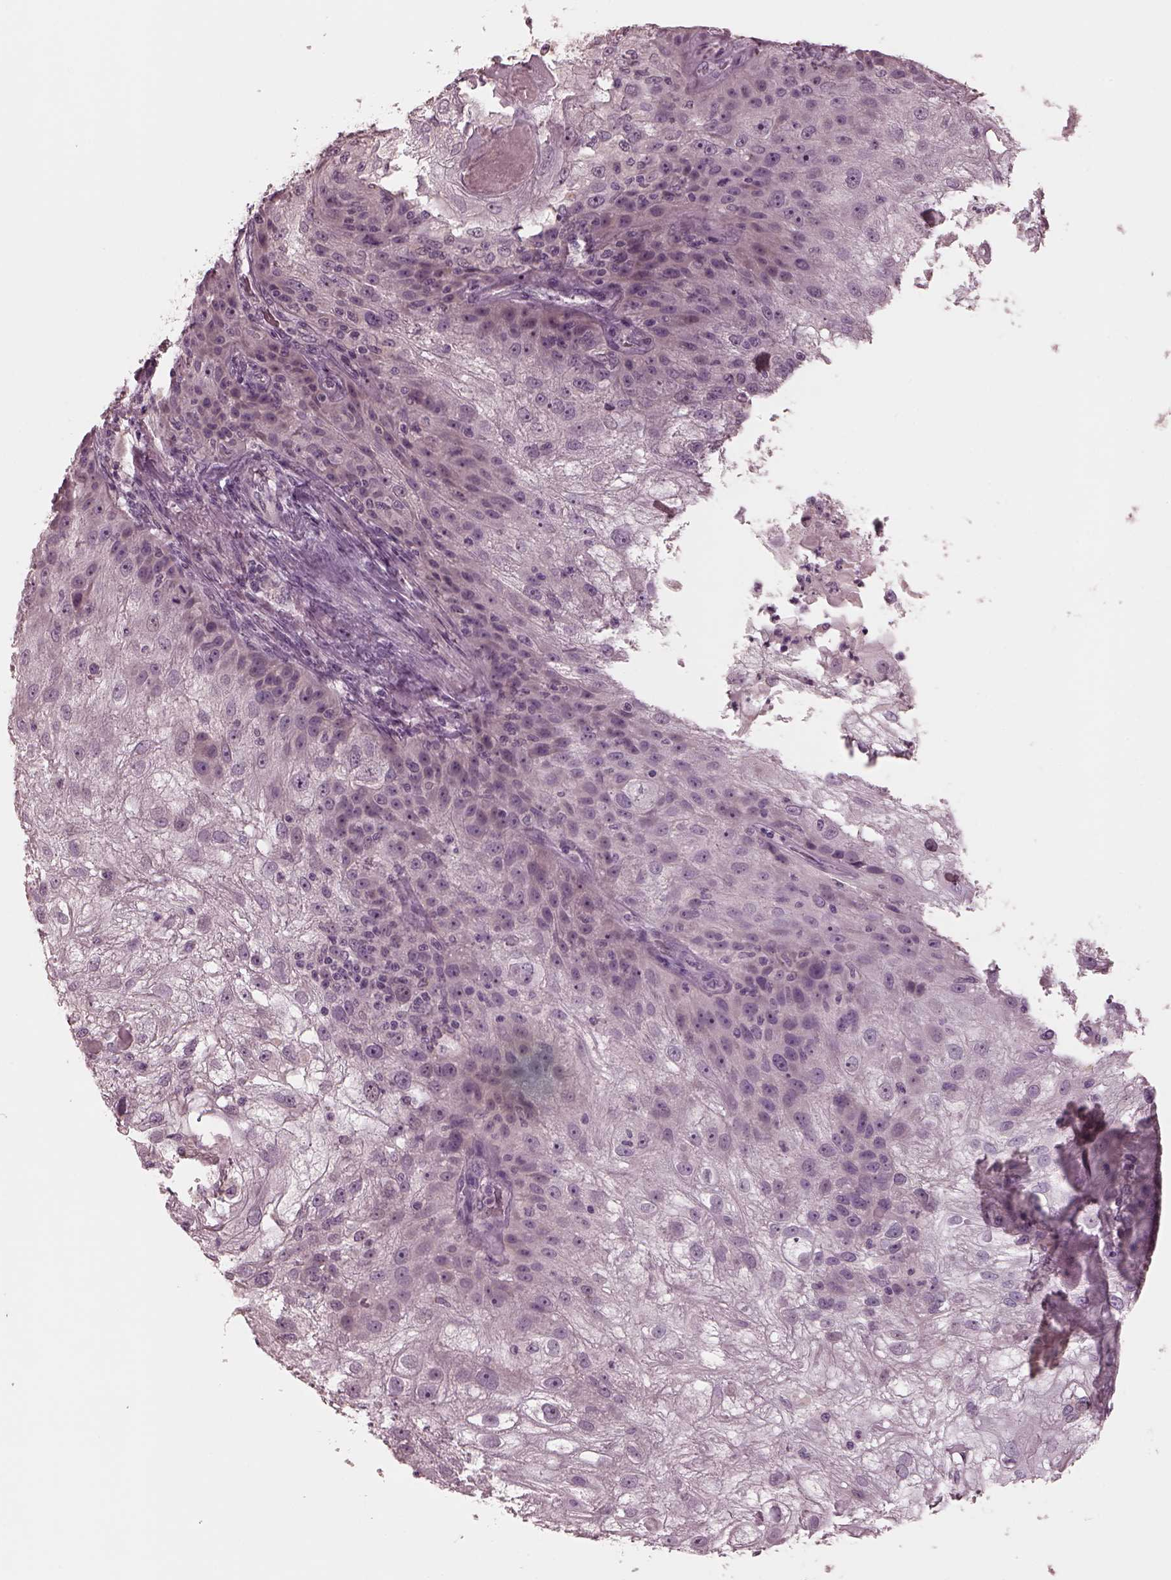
{"staining": {"intensity": "negative", "quantity": "none", "location": "none"}, "tissue": "skin cancer", "cell_type": "Tumor cells", "image_type": "cancer", "snomed": [{"axis": "morphology", "description": "Normal tissue, NOS"}, {"axis": "morphology", "description": "Squamous cell carcinoma, NOS"}, {"axis": "topography", "description": "Skin"}], "caption": "Protein analysis of squamous cell carcinoma (skin) shows no significant staining in tumor cells.", "gene": "RCVRN", "patient": {"sex": "female", "age": 83}}